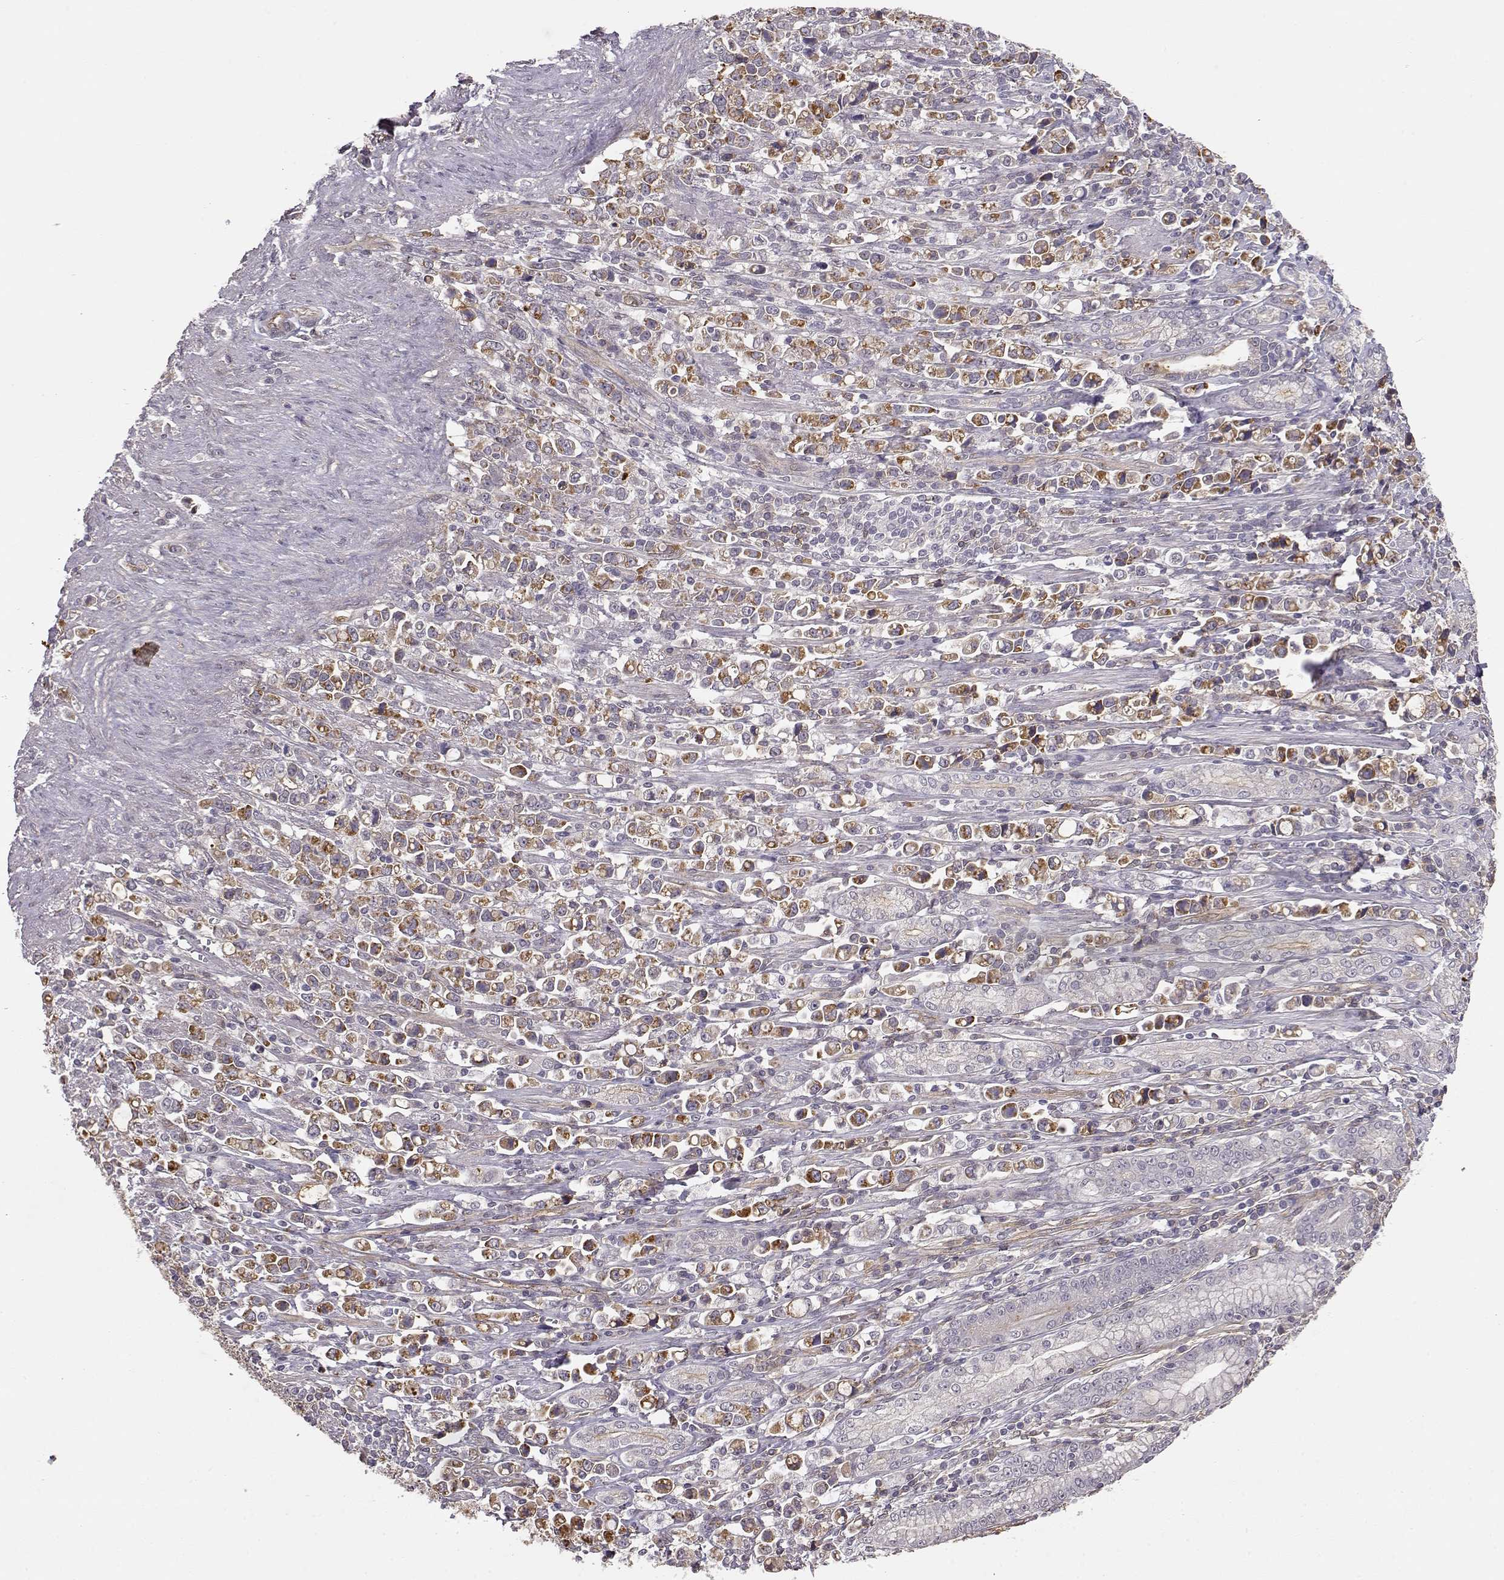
{"staining": {"intensity": "moderate", "quantity": "25%-75%", "location": "cytoplasmic/membranous"}, "tissue": "stomach cancer", "cell_type": "Tumor cells", "image_type": "cancer", "snomed": [{"axis": "morphology", "description": "Adenocarcinoma, NOS"}, {"axis": "topography", "description": "Stomach"}], "caption": "Stomach cancer (adenocarcinoma) stained with a brown dye demonstrates moderate cytoplasmic/membranous positive positivity in about 25%-75% of tumor cells.", "gene": "IFITM1", "patient": {"sex": "male", "age": 63}}